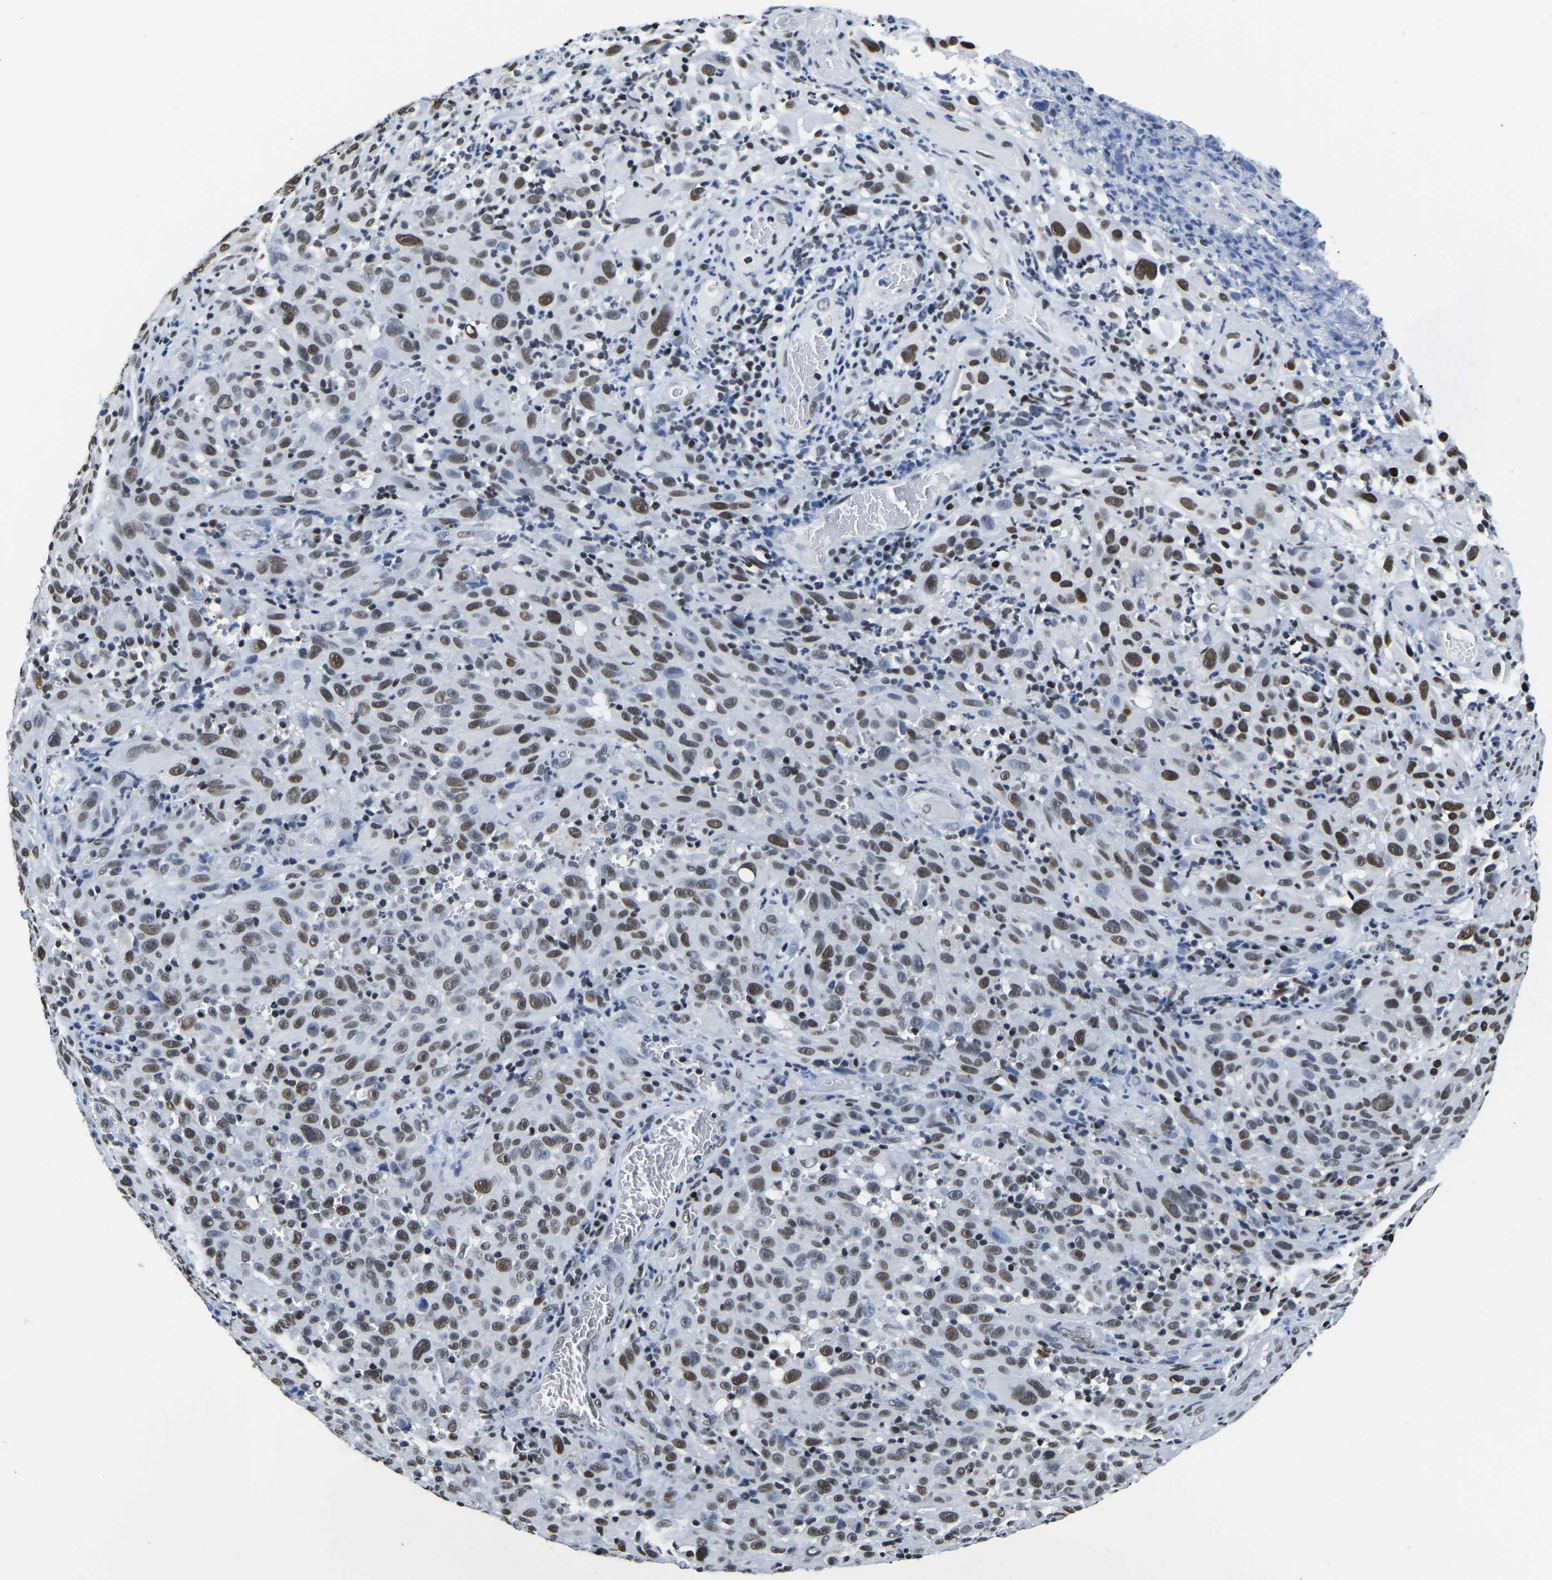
{"staining": {"intensity": "moderate", "quantity": "25%-75%", "location": "nuclear"}, "tissue": "melanoma", "cell_type": "Tumor cells", "image_type": "cancer", "snomed": [{"axis": "morphology", "description": "Malignant melanoma, NOS"}, {"axis": "topography", "description": "Skin"}], "caption": "A medium amount of moderate nuclear expression is appreciated in about 25%-75% of tumor cells in malignant melanoma tissue.", "gene": "UBA1", "patient": {"sex": "female", "age": 82}}